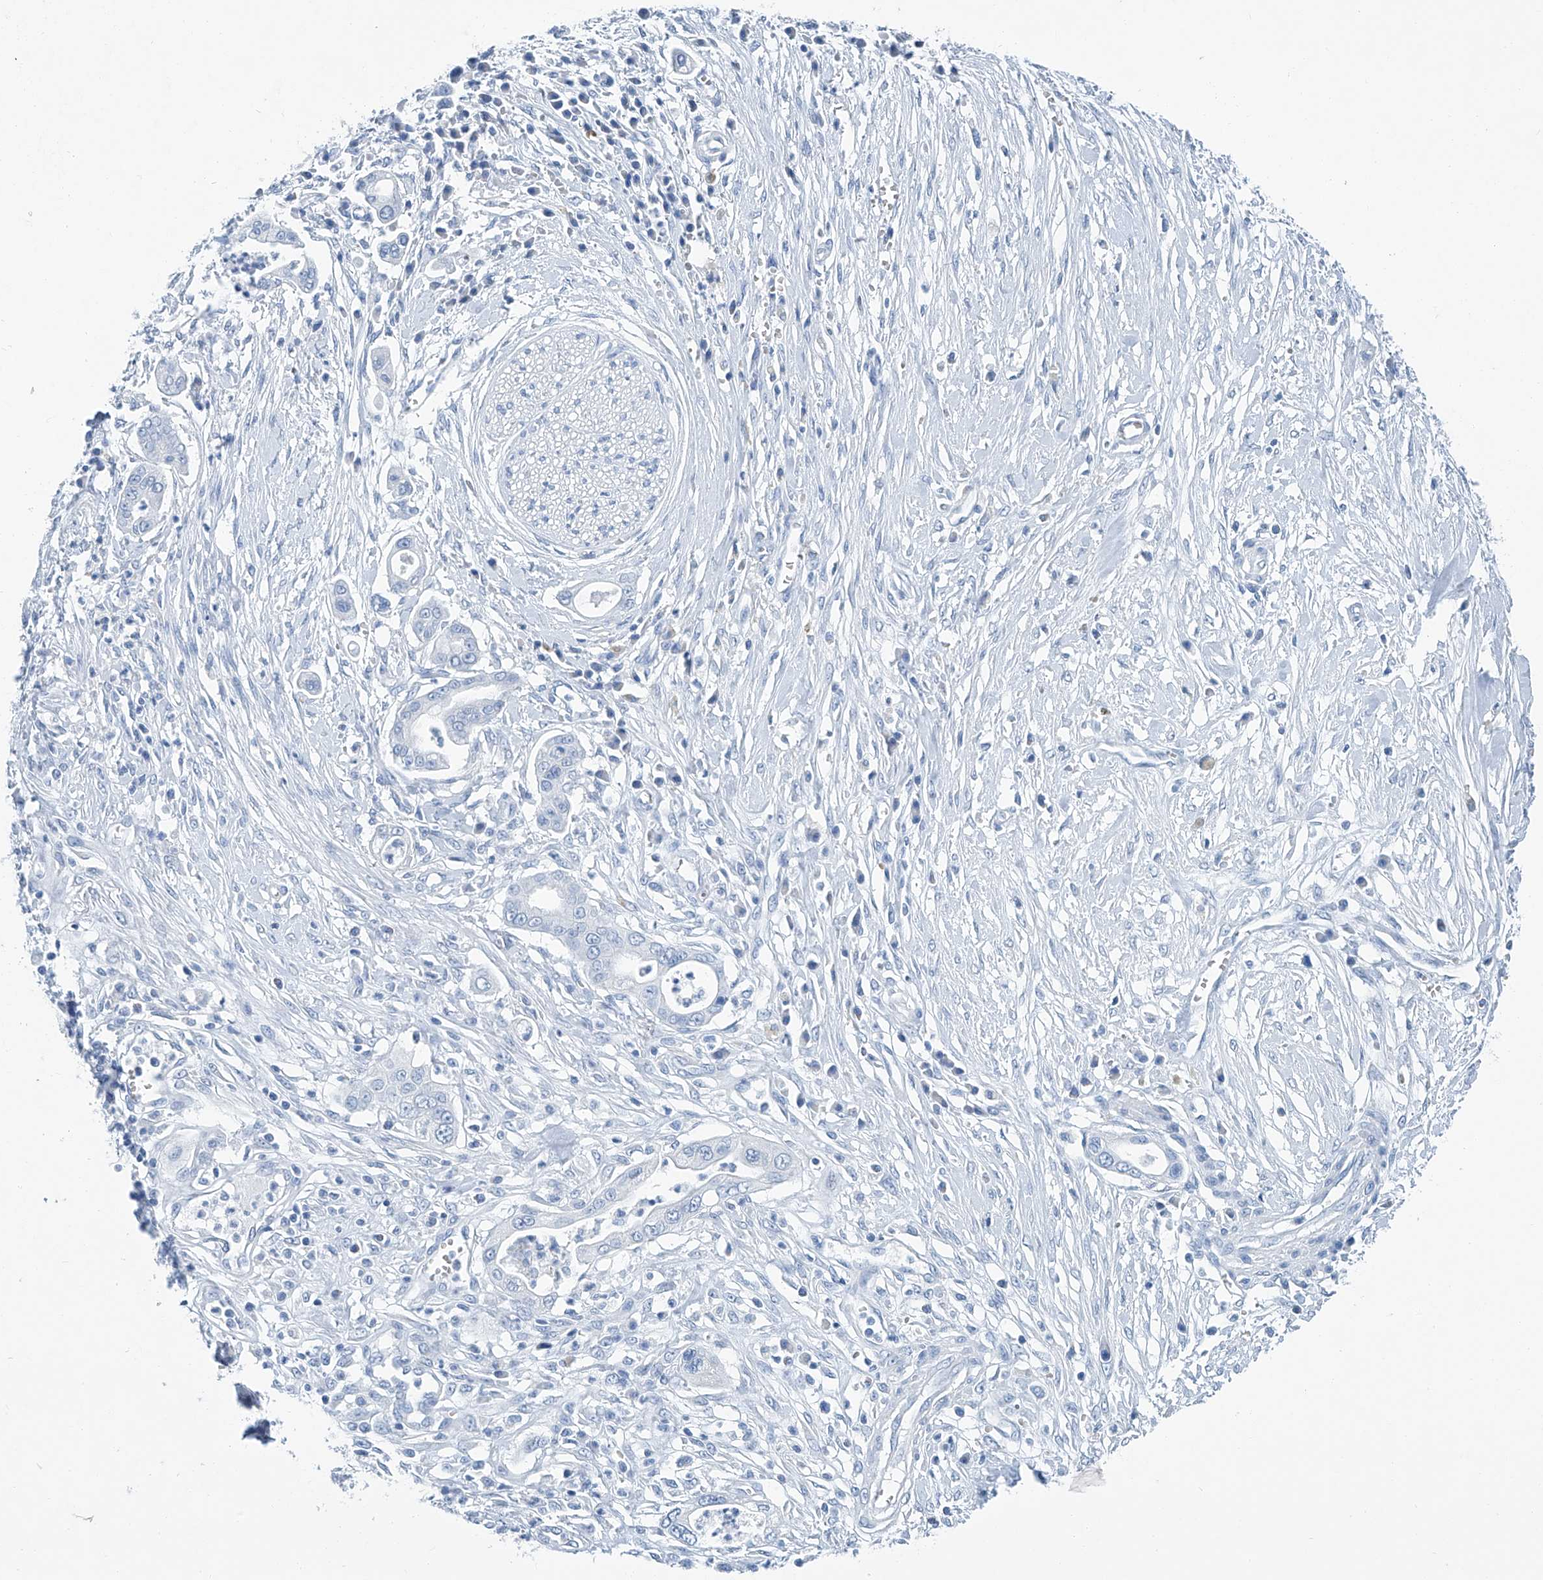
{"staining": {"intensity": "negative", "quantity": "none", "location": "none"}, "tissue": "pancreatic cancer", "cell_type": "Tumor cells", "image_type": "cancer", "snomed": [{"axis": "morphology", "description": "Adenocarcinoma, NOS"}, {"axis": "topography", "description": "Pancreas"}], "caption": "Pancreatic adenocarcinoma was stained to show a protein in brown. There is no significant expression in tumor cells. Nuclei are stained in blue.", "gene": "CYP2A7", "patient": {"sex": "male", "age": 68}}